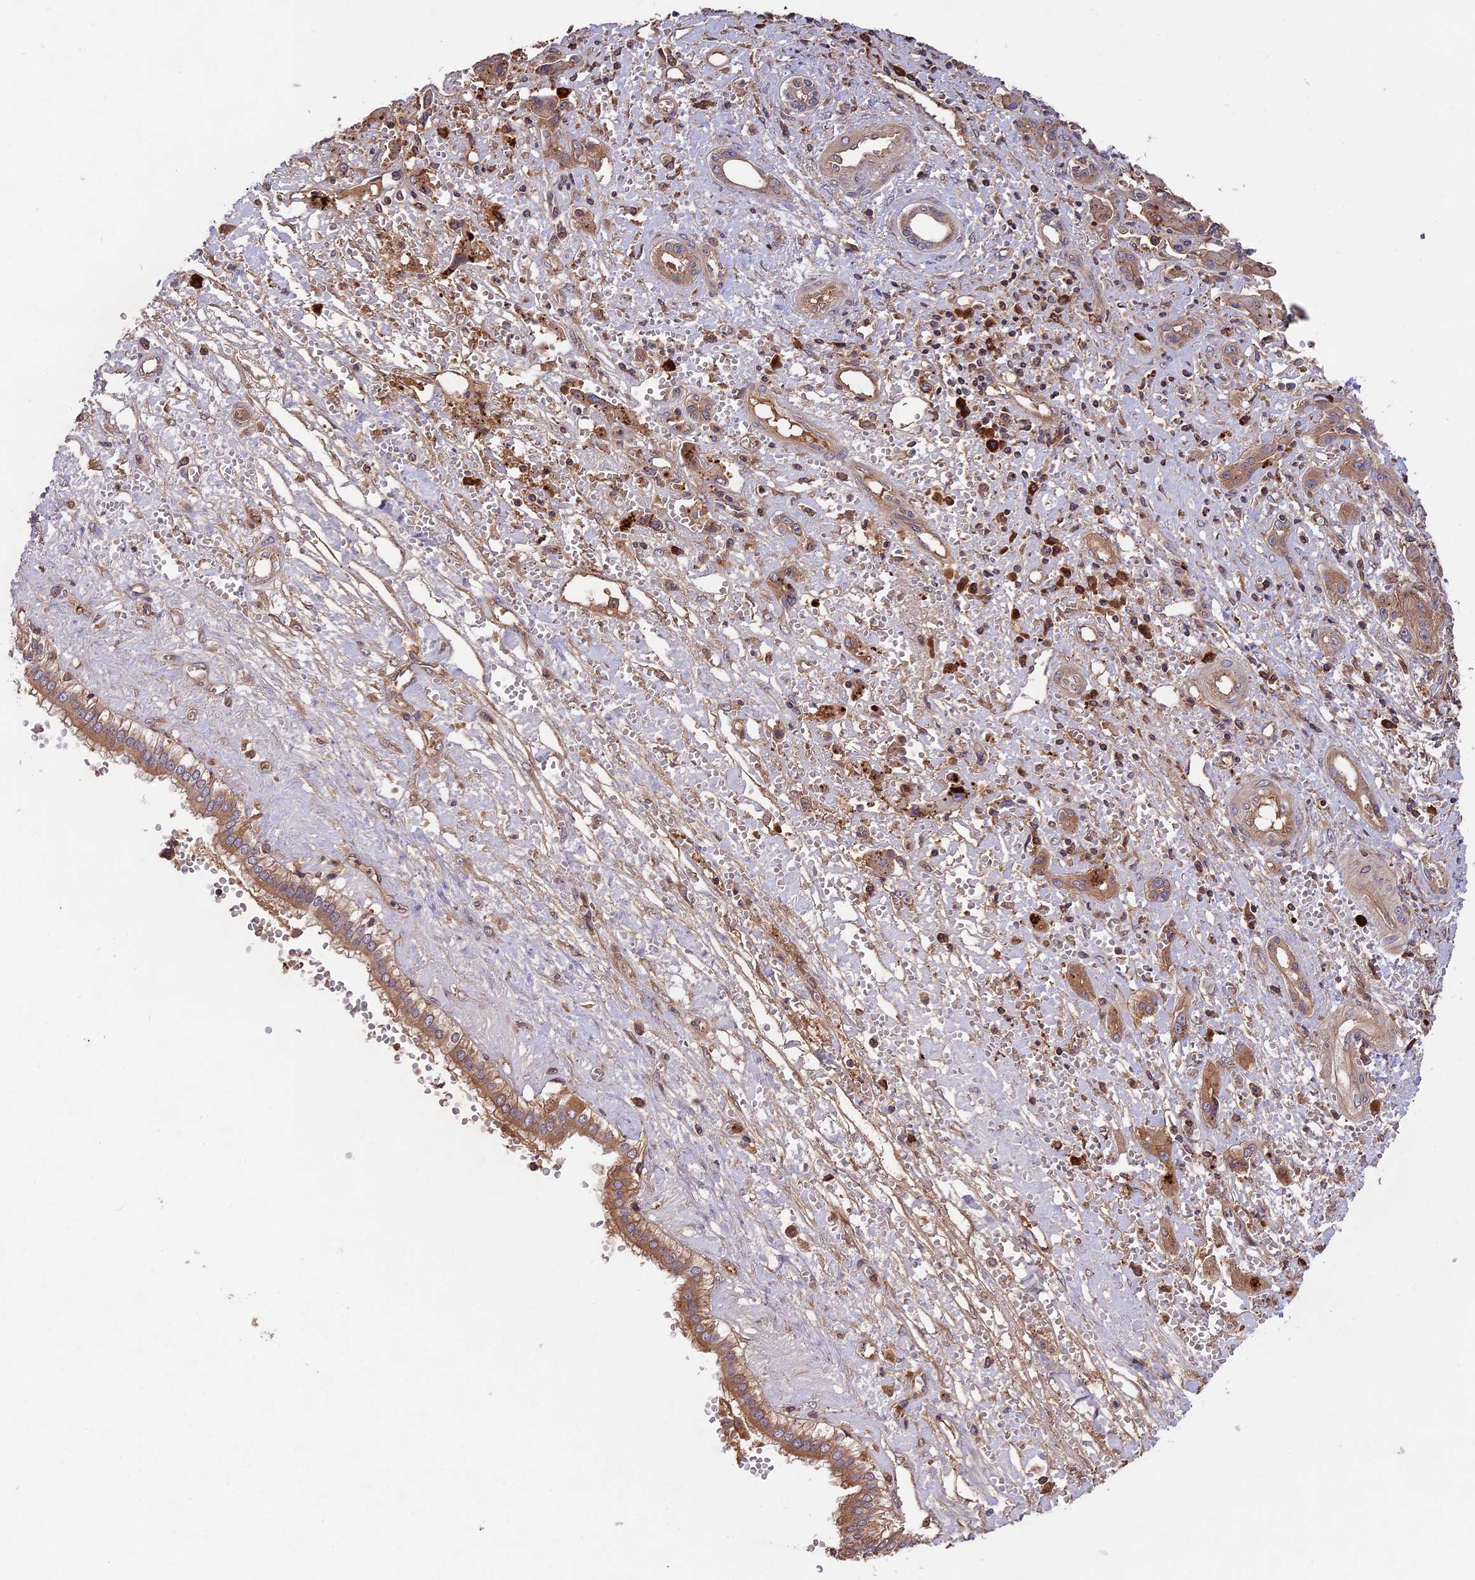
{"staining": {"intensity": "moderate", "quantity": ">75%", "location": "cytoplasmic/membranous"}, "tissue": "liver cancer", "cell_type": "Tumor cells", "image_type": "cancer", "snomed": [{"axis": "morphology", "description": "Cholangiocarcinoma"}, {"axis": "topography", "description": "Liver"}], "caption": "This is an image of immunohistochemistry staining of cholangiocarcinoma (liver), which shows moderate positivity in the cytoplasmic/membranous of tumor cells.", "gene": "SETD6", "patient": {"sex": "male", "age": 67}}